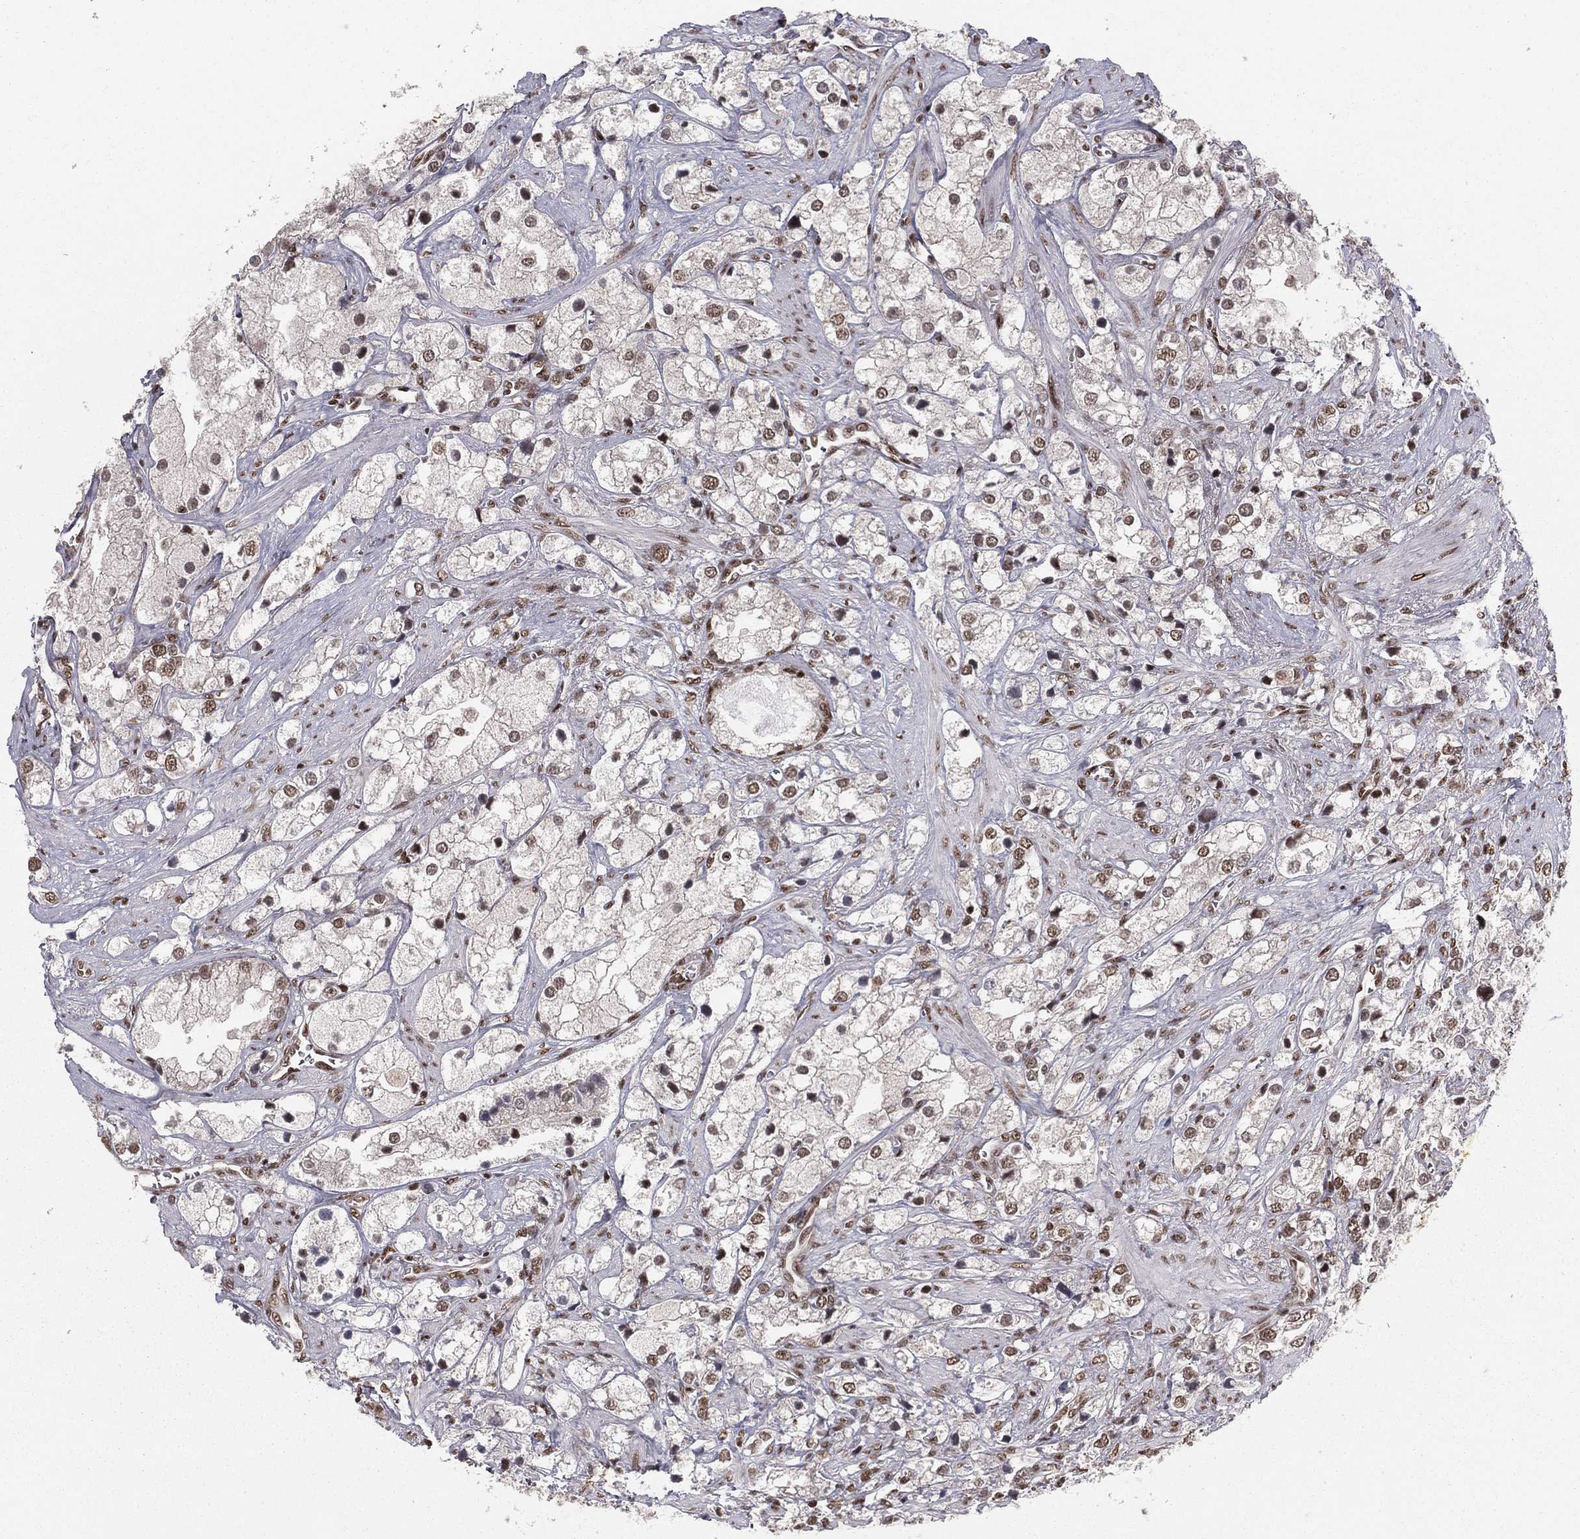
{"staining": {"intensity": "moderate", "quantity": "<25%", "location": "nuclear"}, "tissue": "prostate cancer", "cell_type": "Tumor cells", "image_type": "cancer", "snomed": [{"axis": "morphology", "description": "Adenocarcinoma, NOS"}, {"axis": "topography", "description": "Prostate and seminal vesicle, NOS"}, {"axis": "topography", "description": "Prostate"}], "caption": "A brown stain highlights moderate nuclear positivity of a protein in human prostate cancer (adenocarcinoma) tumor cells. (Brightfield microscopy of DAB IHC at high magnification).", "gene": "NFYB", "patient": {"sex": "male", "age": 79}}